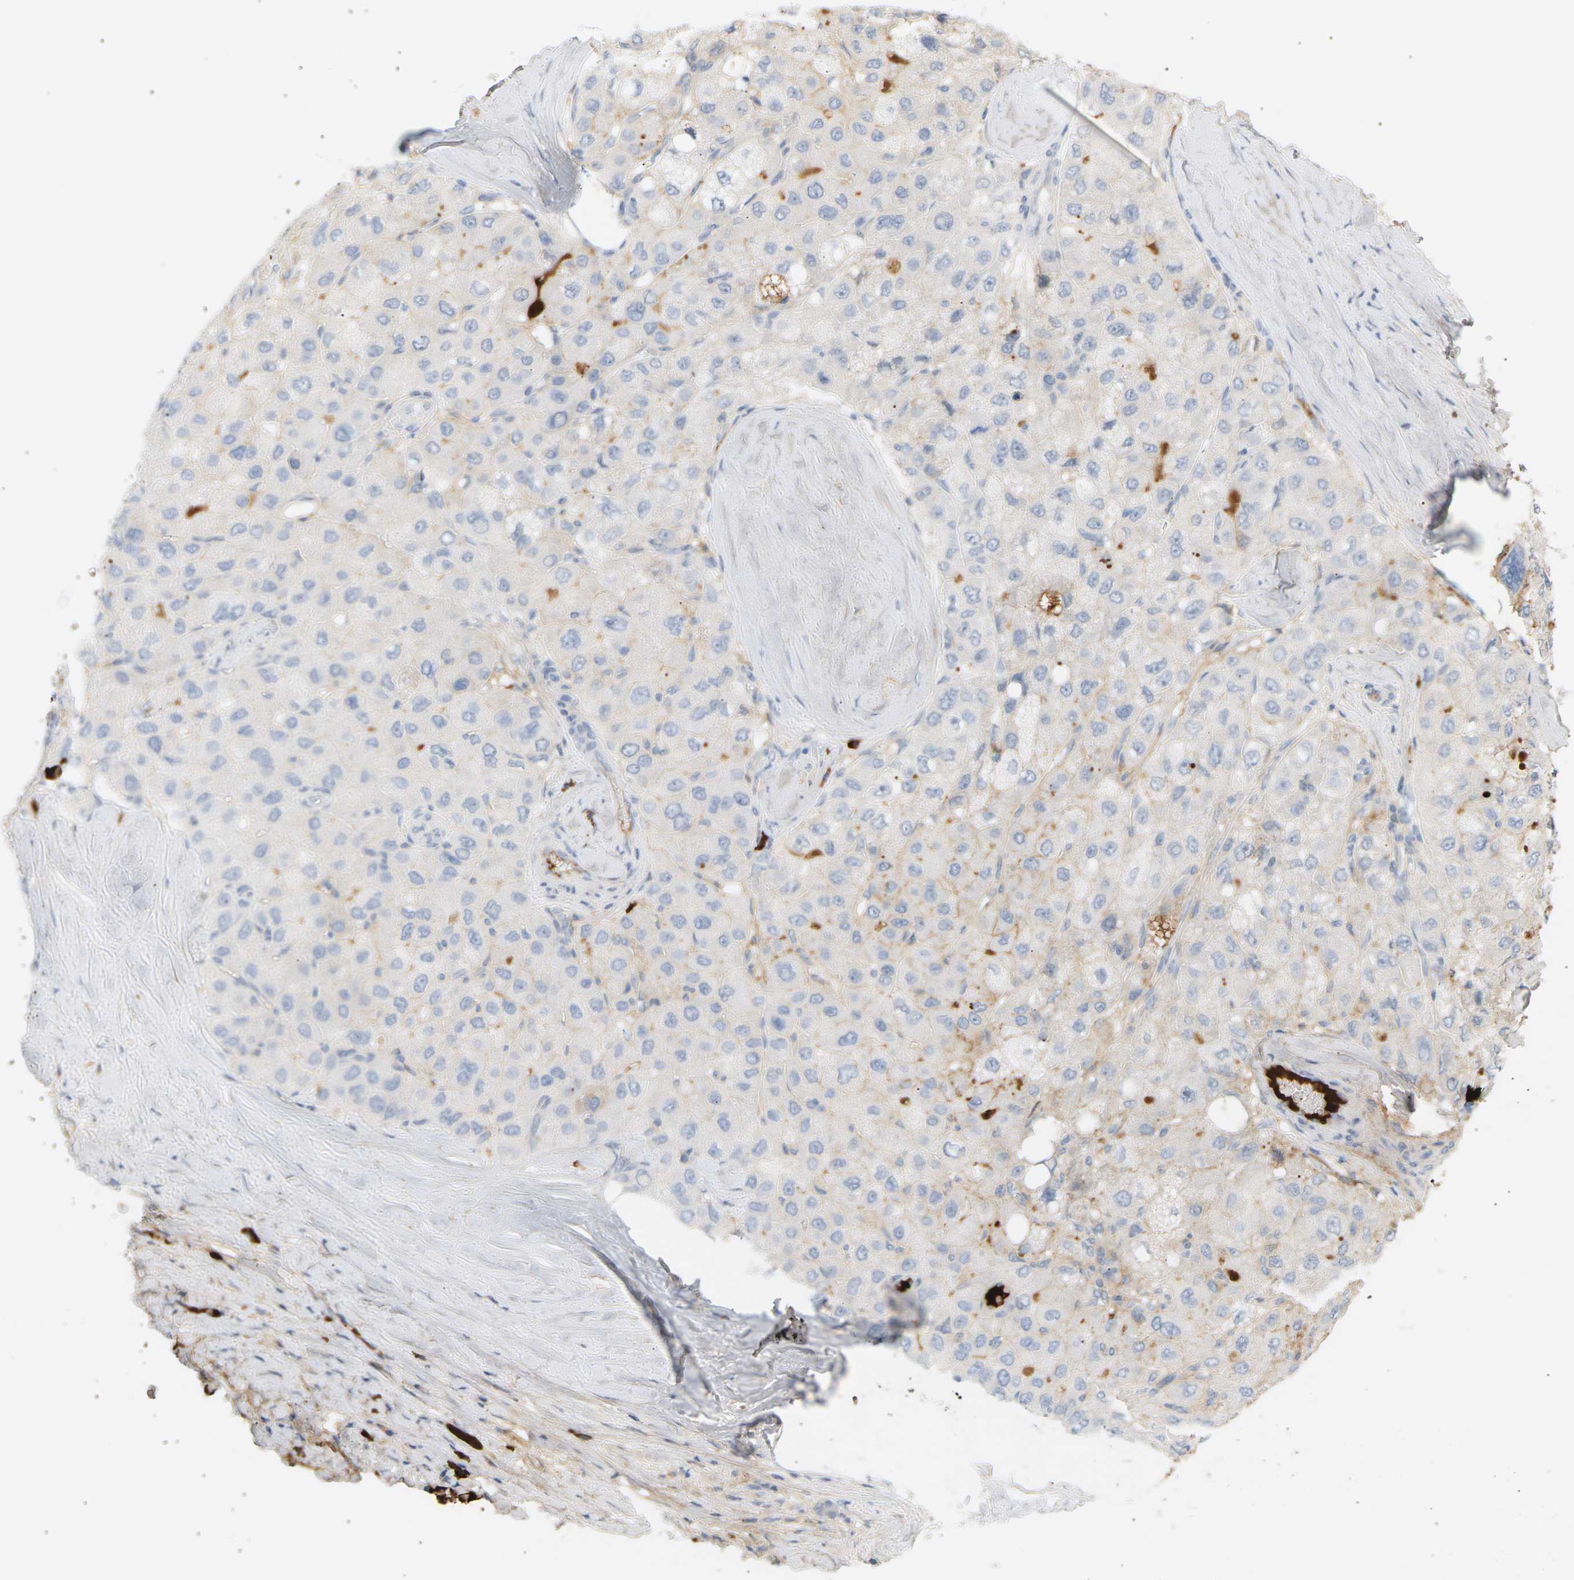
{"staining": {"intensity": "negative", "quantity": "none", "location": "none"}, "tissue": "liver cancer", "cell_type": "Tumor cells", "image_type": "cancer", "snomed": [{"axis": "morphology", "description": "Carcinoma, Hepatocellular, NOS"}, {"axis": "topography", "description": "Liver"}], "caption": "This micrograph is of liver cancer stained with immunohistochemistry to label a protein in brown with the nuclei are counter-stained blue. There is no positivity in tumor cells. Brightfield microscopy of immunohistochemistry stained with DAB (brown) and hematoxylin (blue), captured at high magnification.", "gene": "IGLC3", "patient": {"sex": "male", "age": 80}}